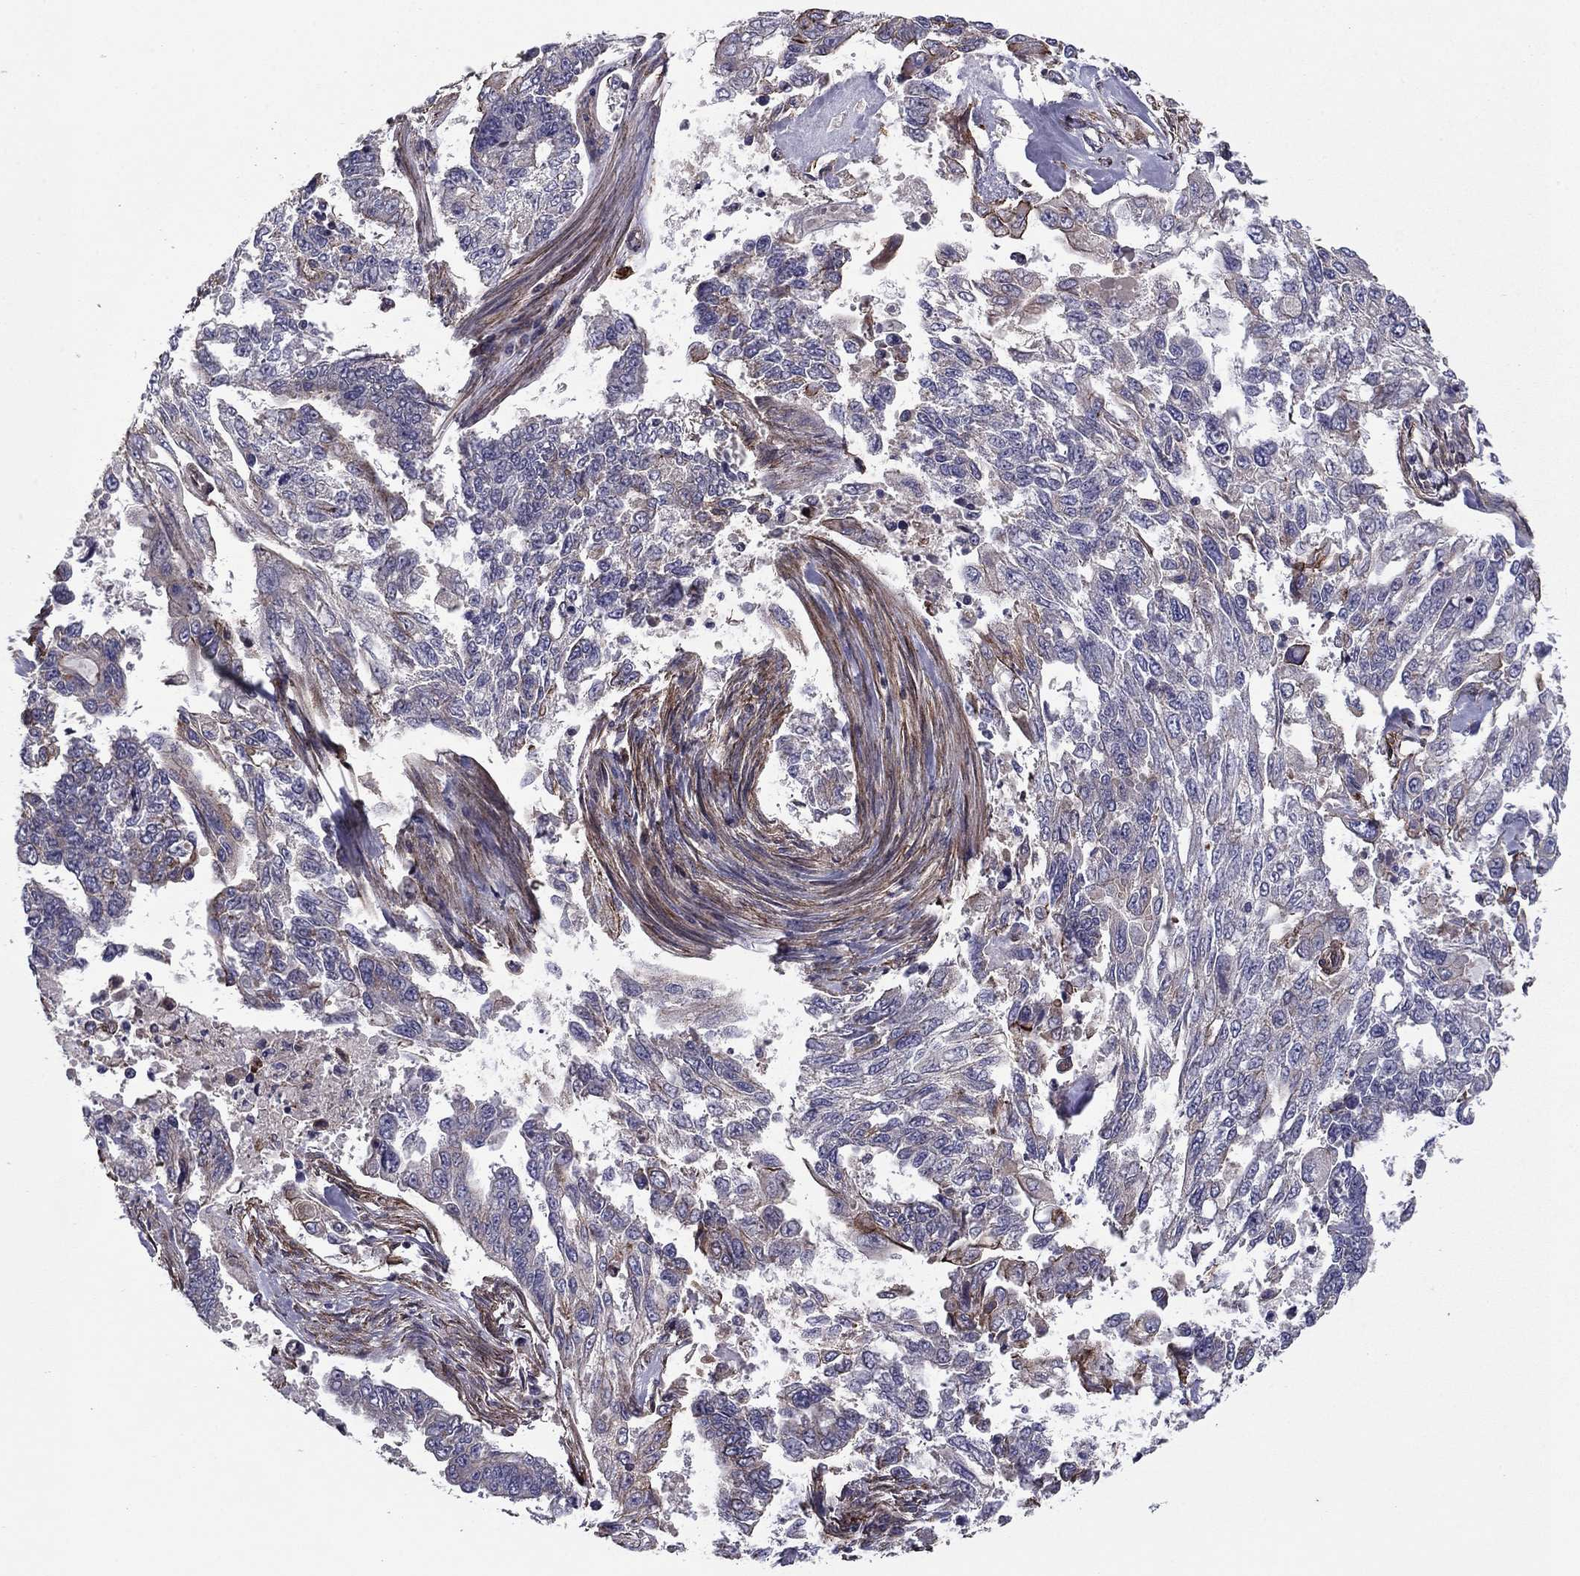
{"staining": {"intensity": "moderate", "quantity": "<25%", "location": "cytoplasmic/membranous"}, "tissue": "endometrial cancer", "cell_type": "Tumor cells", "image_type": "cancer", "snomed": [{"axis": "morphology", "description": "Adenocarcinoma, NOS"}, {"axis": "topography", "description": "Uterus"}], "caption": "The image exhibits a brown stain indicating the presence of a protein in the cytoplasmic/membranous of tumor cells in adenocarcinoma (endometrial).", "gene": "SHMT1", "patient": {"sex": "female", "age": 59}}